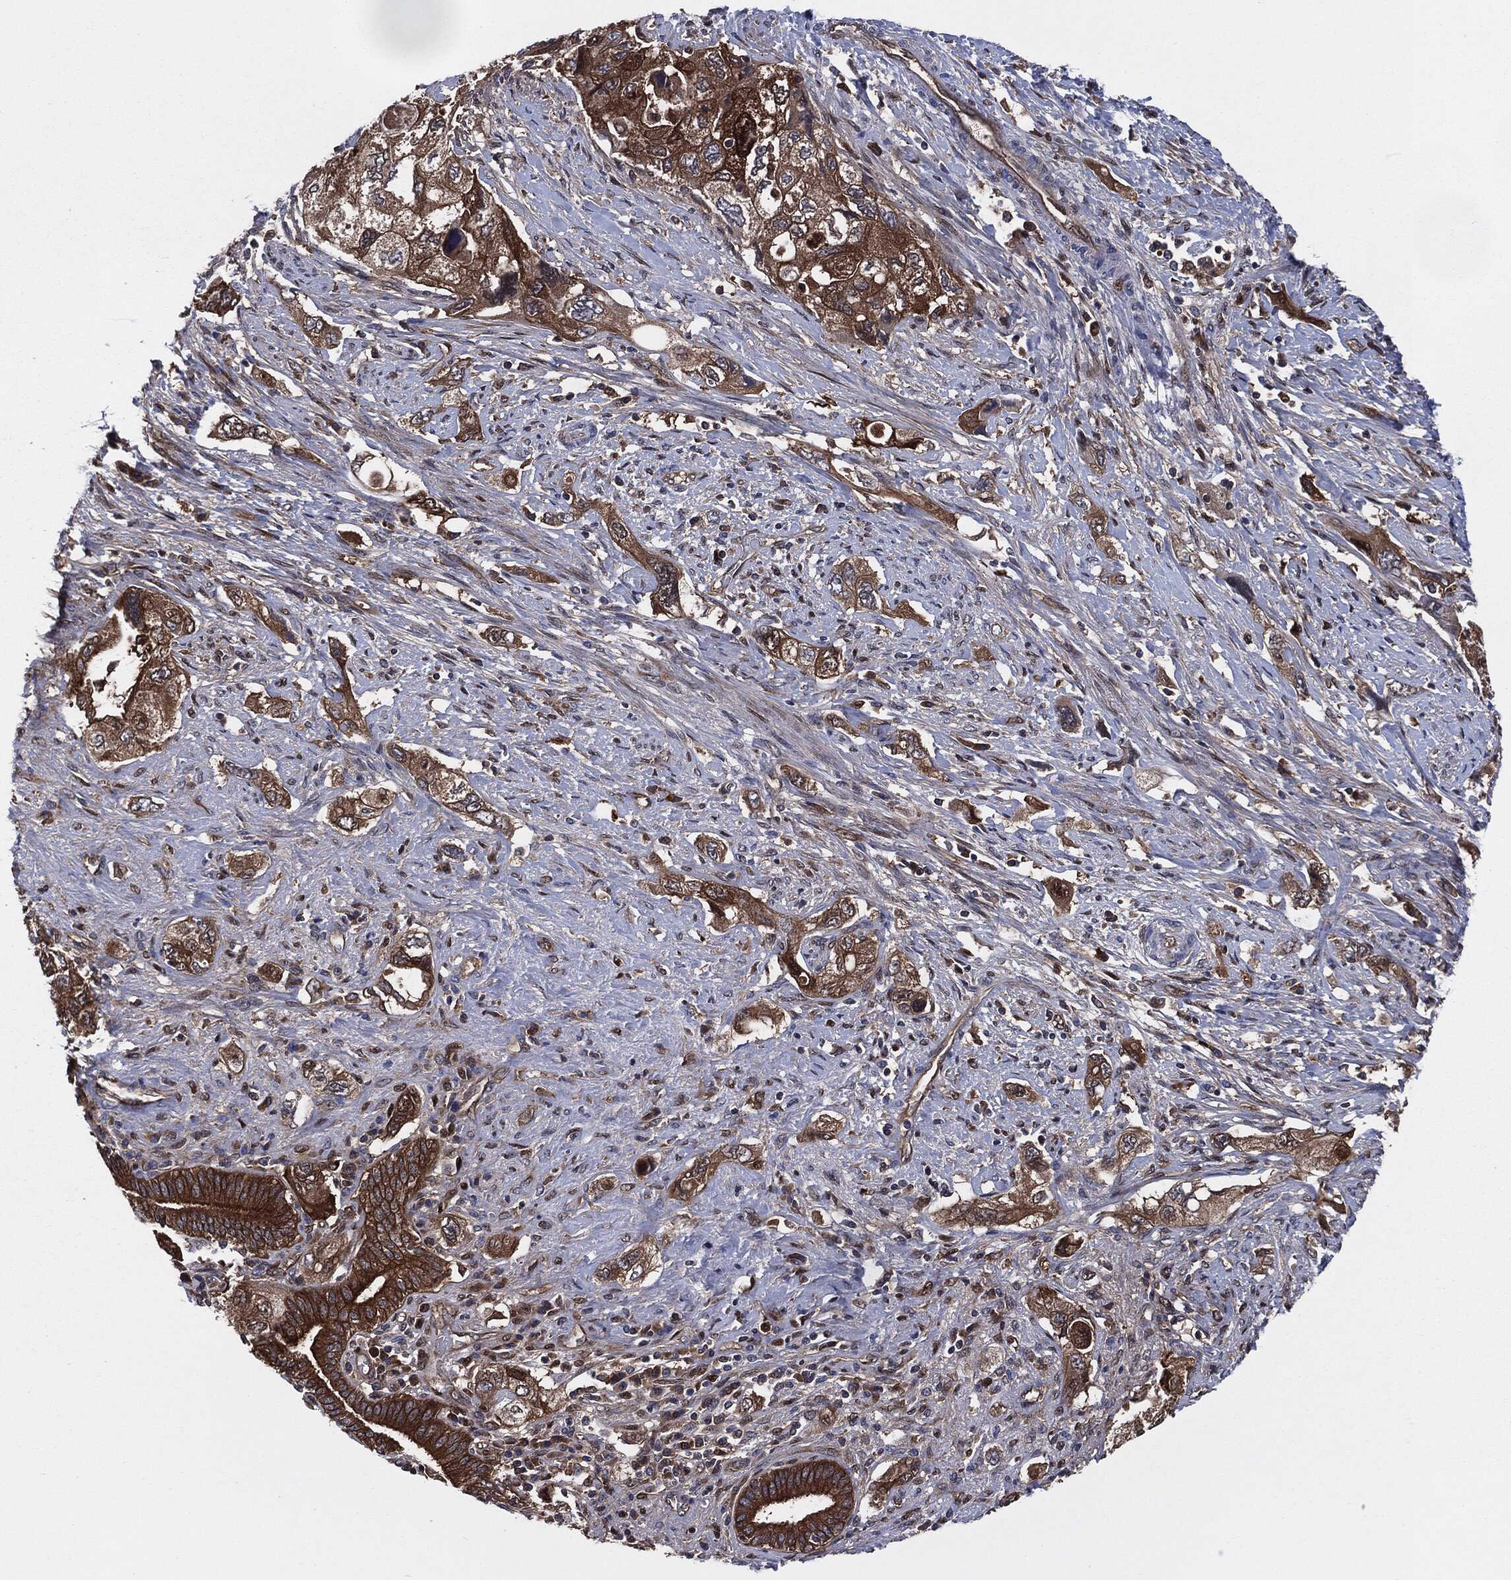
{"staining": {"intensity": "strong", "quantity": ">75%", "location": "cytoplasmic/membranous"}, "tissue": "pancreatic cancer", "cell_type": "Tumor cells", "image_type": "cancer", "snomed": [{"axis": "morphology", "description": "Adenocarcinoma, NOS"}, {"axis": "topography", "description": "Pancreas"}], "caption": "Protein staining of pancreatic cancer tissue exhibits strong cytoplasmic/membranous expression in approximately >75% of tumor cells.", "gene": "XPNPEP1", "patient": {"sex": "female", "age": 73}}